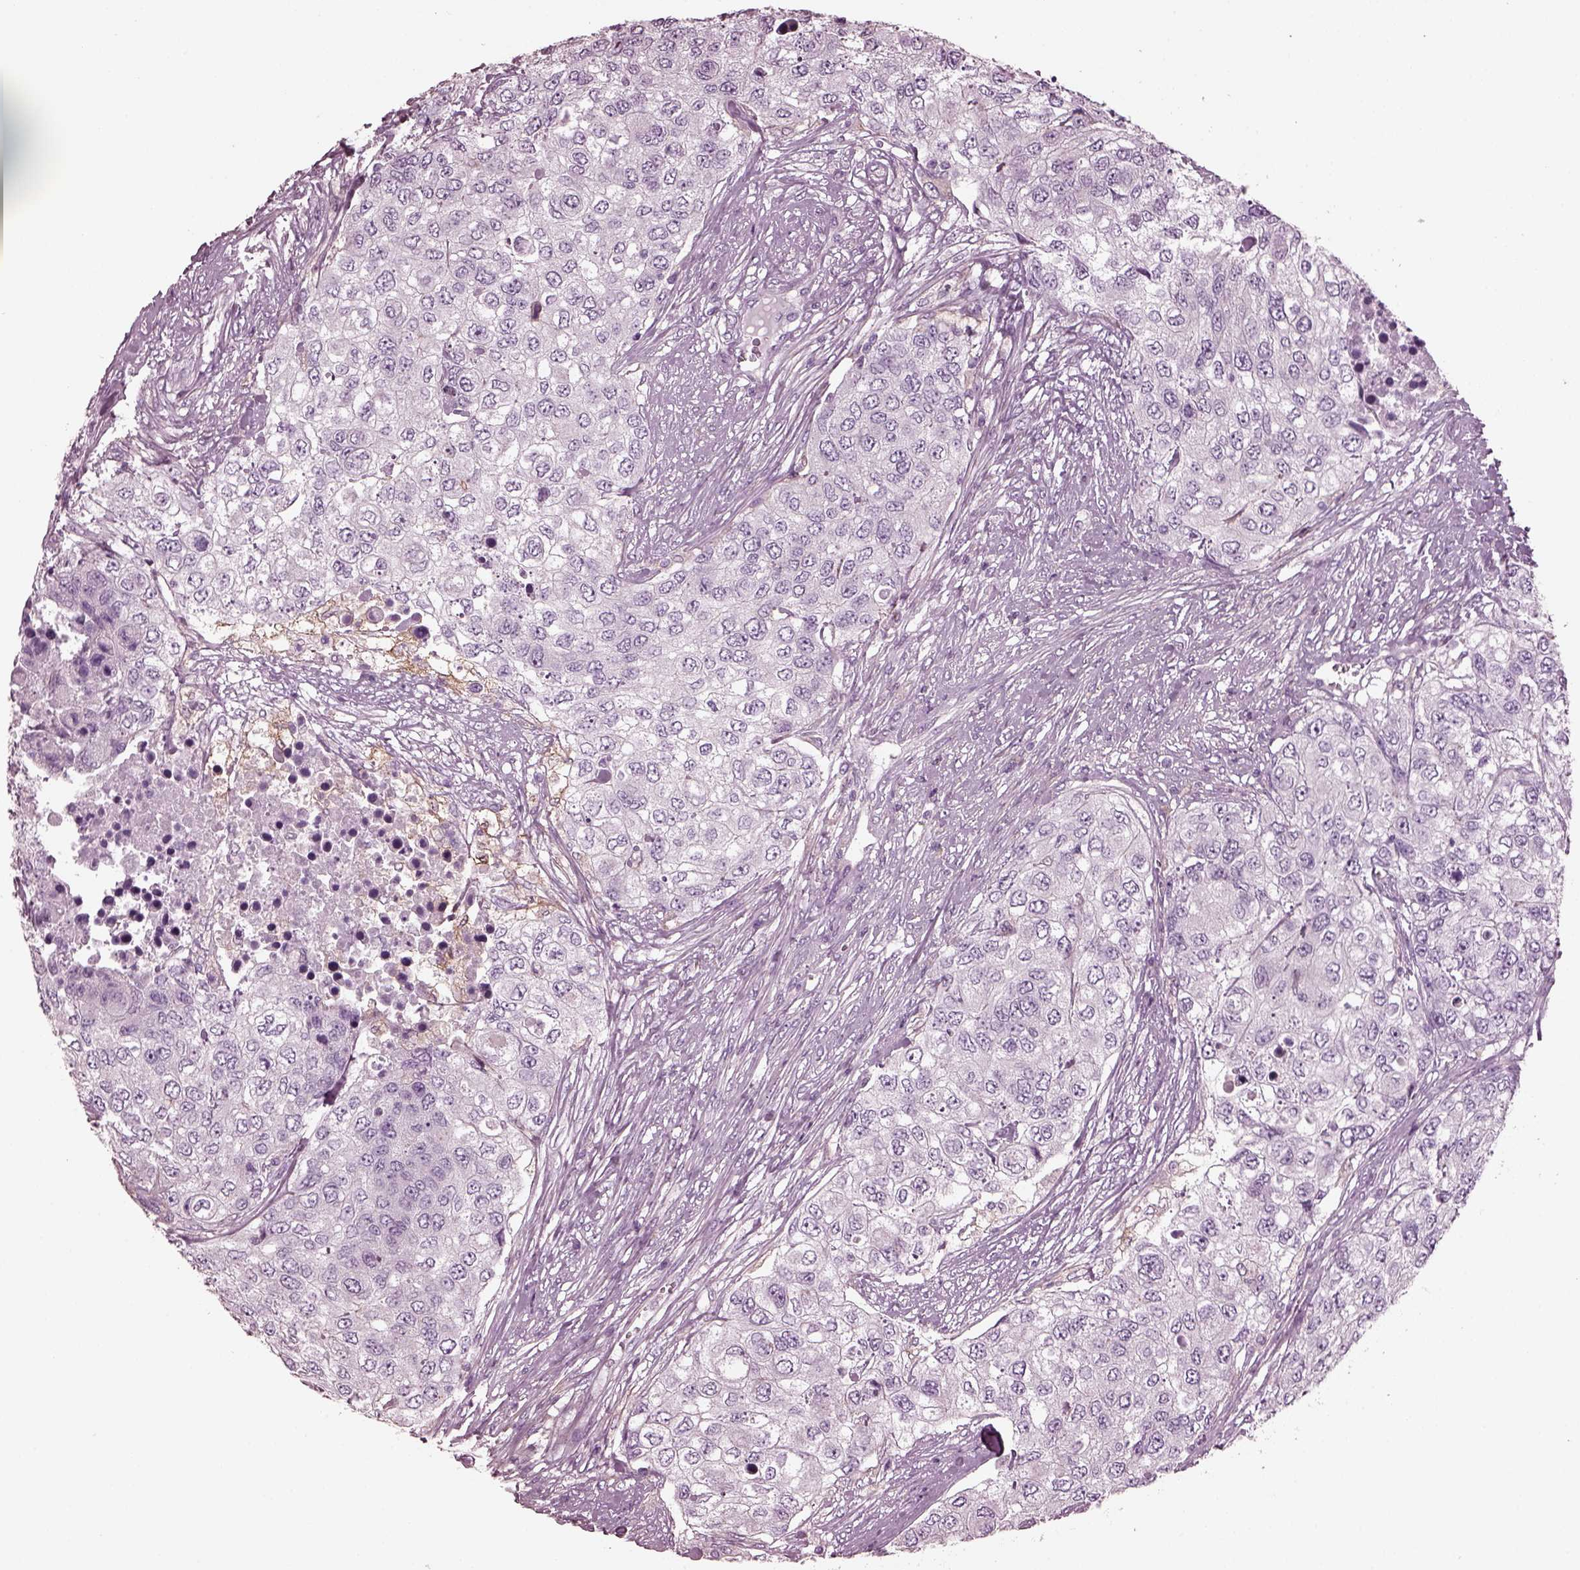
{"staining": {"intensity": "negative", "quantity": "none", "location": "none"}, "tissue": "urothelial cancer", "cell_type": "Tumor cells", "image_type": "cancer", "snomed": [{"axis": "morphology", "description": "Urothelial carcinoma, High grade"}, {"axis": "topography", "description": "Urinary bladder"}], "caption": "An IHC micrograph of urothelial carcinoma (high-grade) is shown. There is no staining in tumor cells of urothelial carcinoma (high-grade).", "gene": "GDF11", "patient": {"sex": "female", "age": 78}}